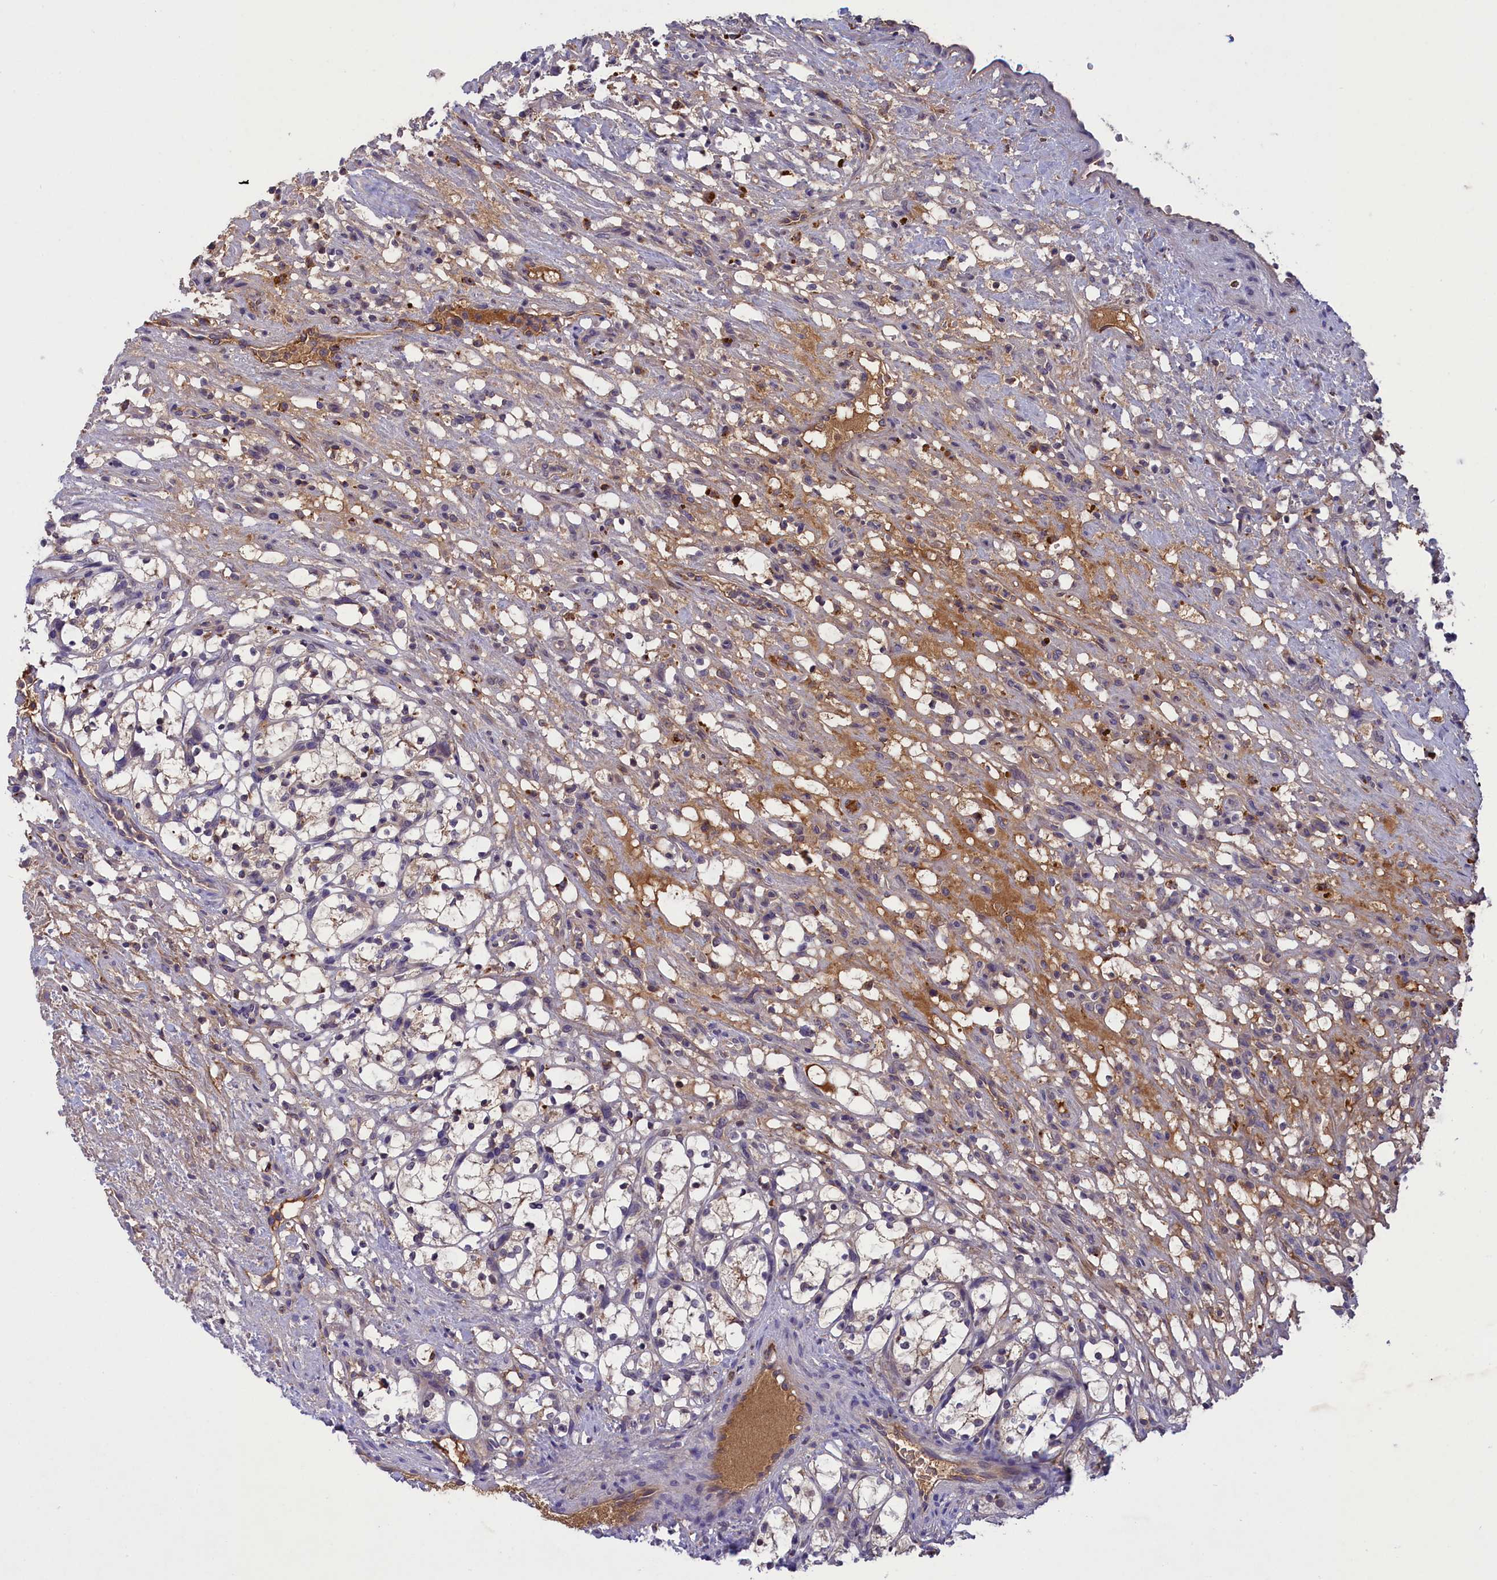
{"staining": {"intensity": "weak", "quantity": "<25%", "location": "cytoplasmic/membranous"}, "tissue": "renal cancer", "cell_type": "Tumor cells", "image_type": "cancer", "snomed": [{"axis": "morphology", "description": "Adenocarcinoma, NOS"}, {"axis": "topography", "description": "Kidney"}], "caption": "Adenocarcinoma (renal) was stained to show a protein in brown. There is no significant expression in tumor cells.", "gene": "STYX", "patient": {"sex": "female", "age": 69}}